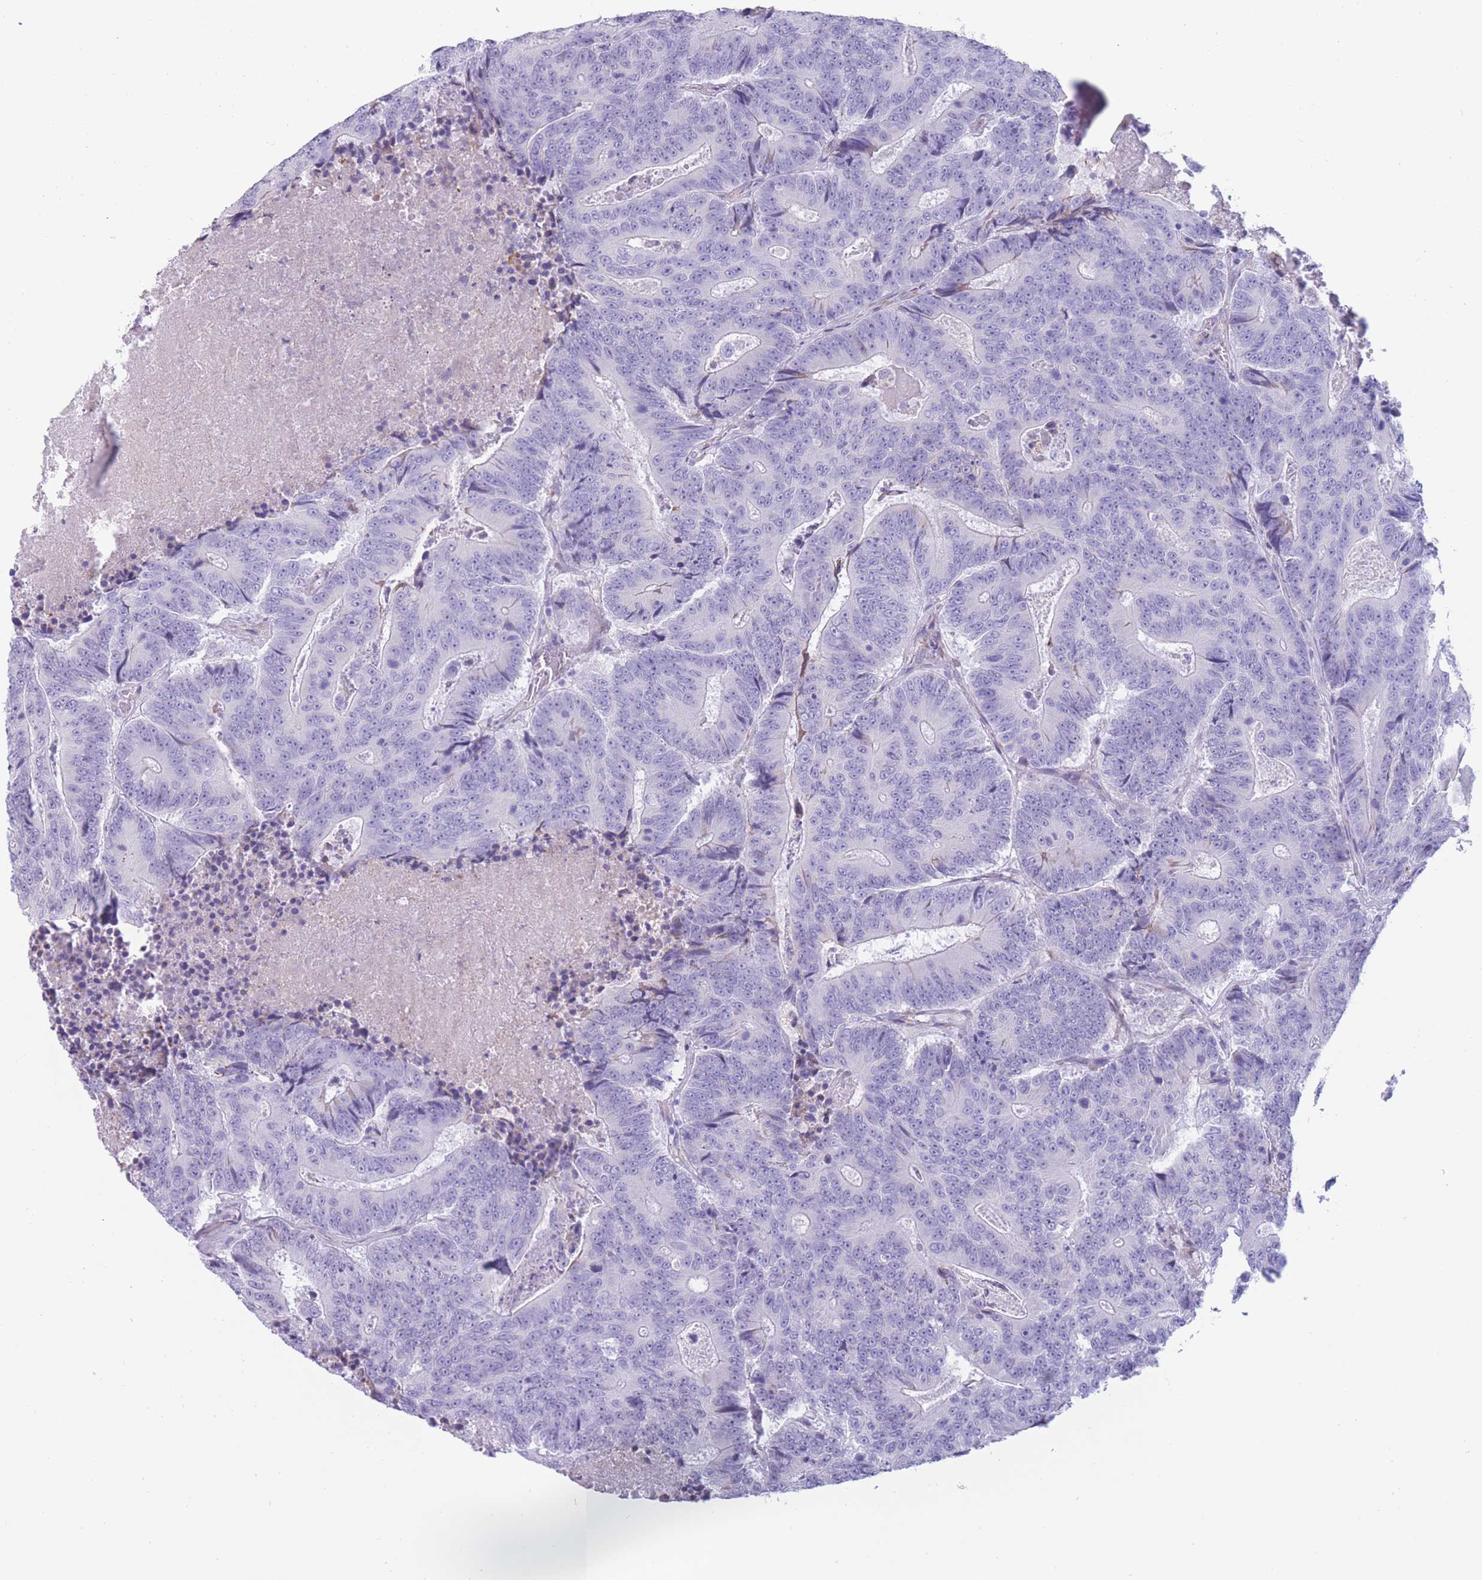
{"staining": {"intensity": "negative", "quantity": "none", "location": "none"}, "tissue": "colorectal cancer", "cell_type": "Tumor cells", "image_type": "cancer", "snomed": [{"axis": "morphology", "description": "Adenocarcinoma, NOS"}, {"axis": "topography", "description": "Colon"}], "caption": "The image reveals no significant staining in tumor cells of colorectal cancer (adenocarcinoma).", "gene": "COL27A1", "patient": {"sex": "male", "age": 83}}